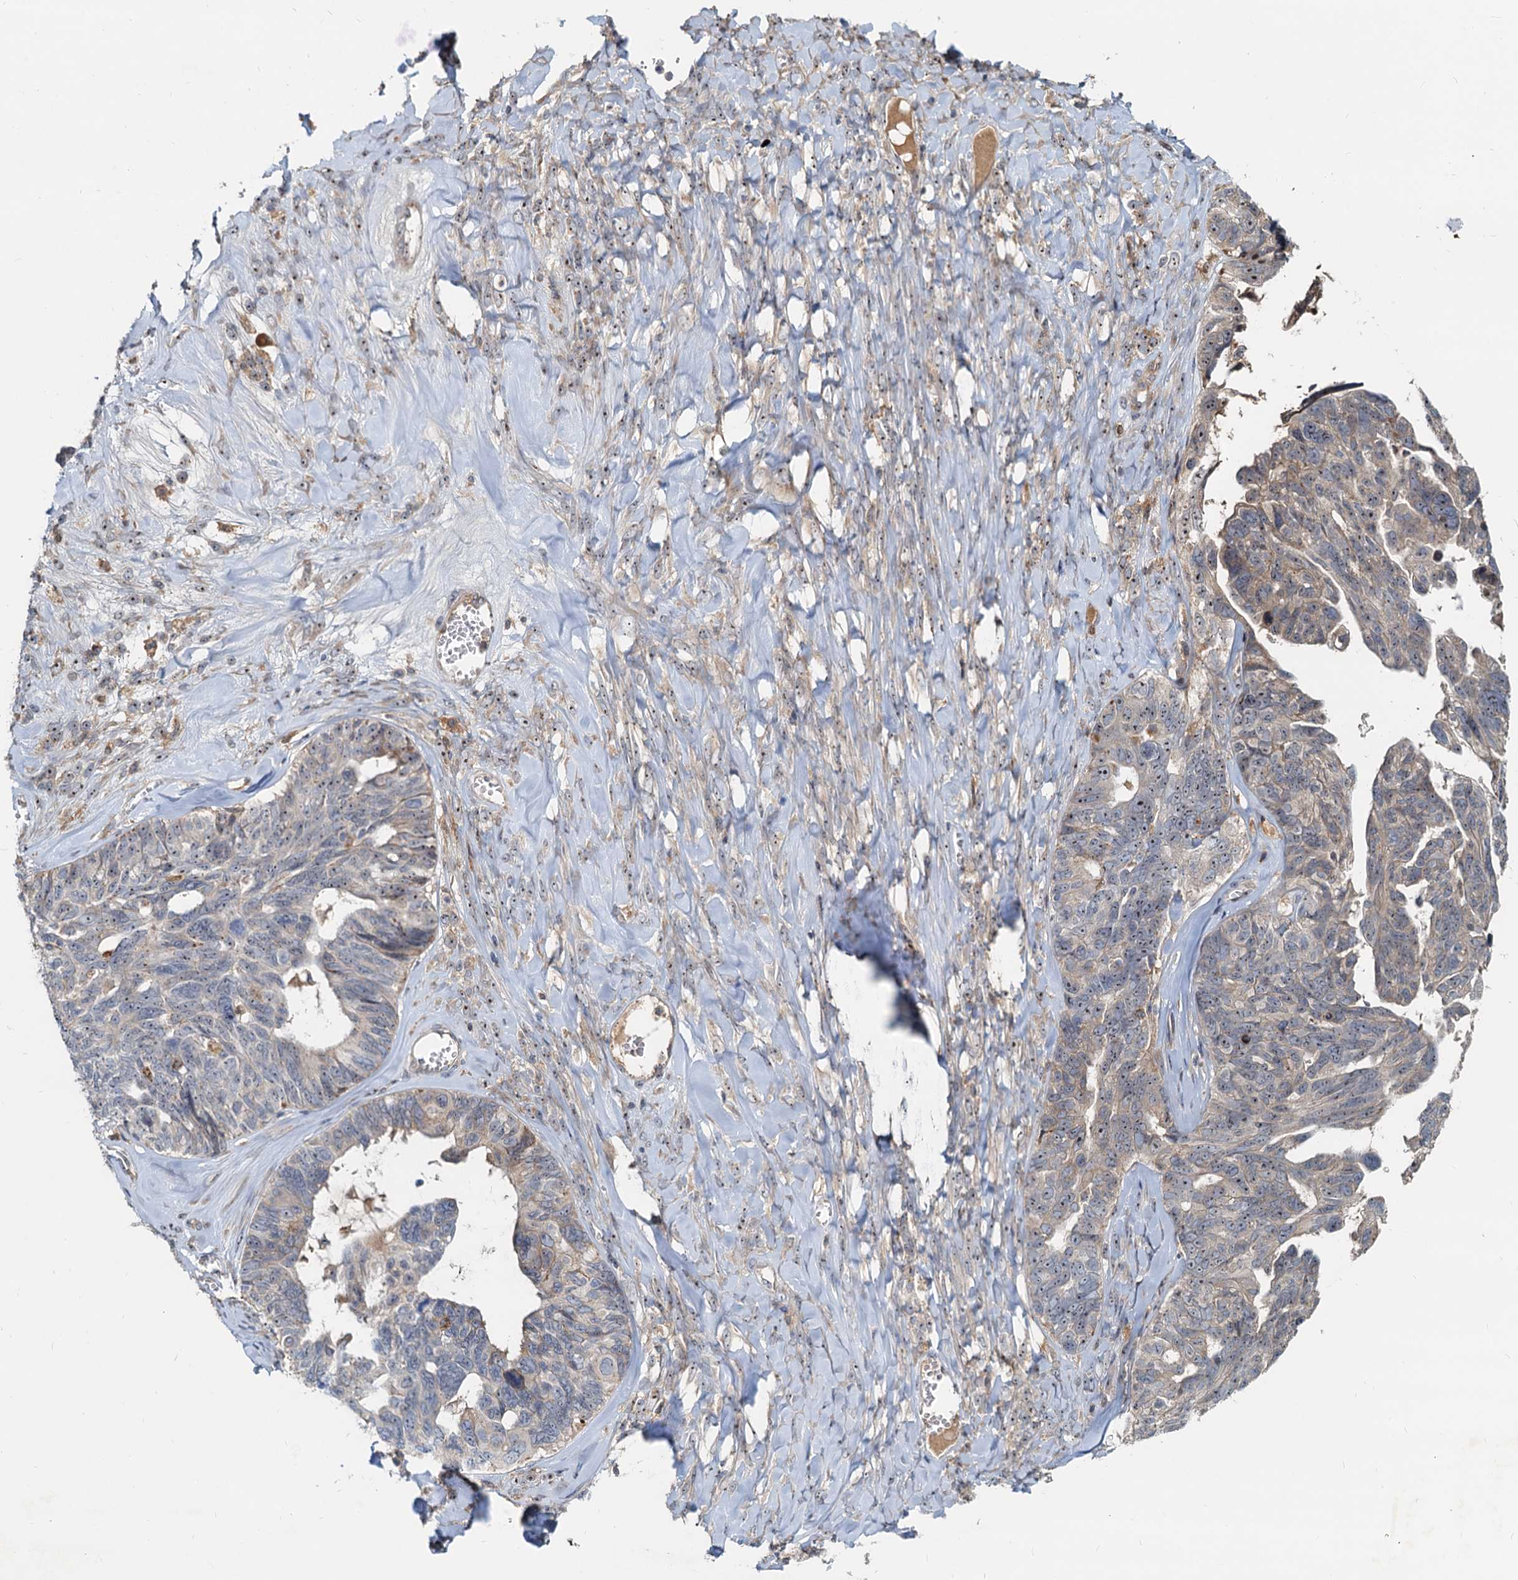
{"staining": {"intensity": "moderate", "quantity": "<25%", "location": "nuclear"}, "tissue": "ovarian cancer", "cell_type": "Tumor cells", "image_type": "cancer", "snomed": [{"axis": "morphology", "description": "Cystadenocarcinoma, serous, NOS"}, {"axis": "topography", "description": "Ovary"}], "caption": "The immunohistochemical stain labels moderate nuclear positivity in tumor cells of ovarian cancer tissue.", "gene": "RGS7BP", "patient": {"sex": "female", "age": 79}}